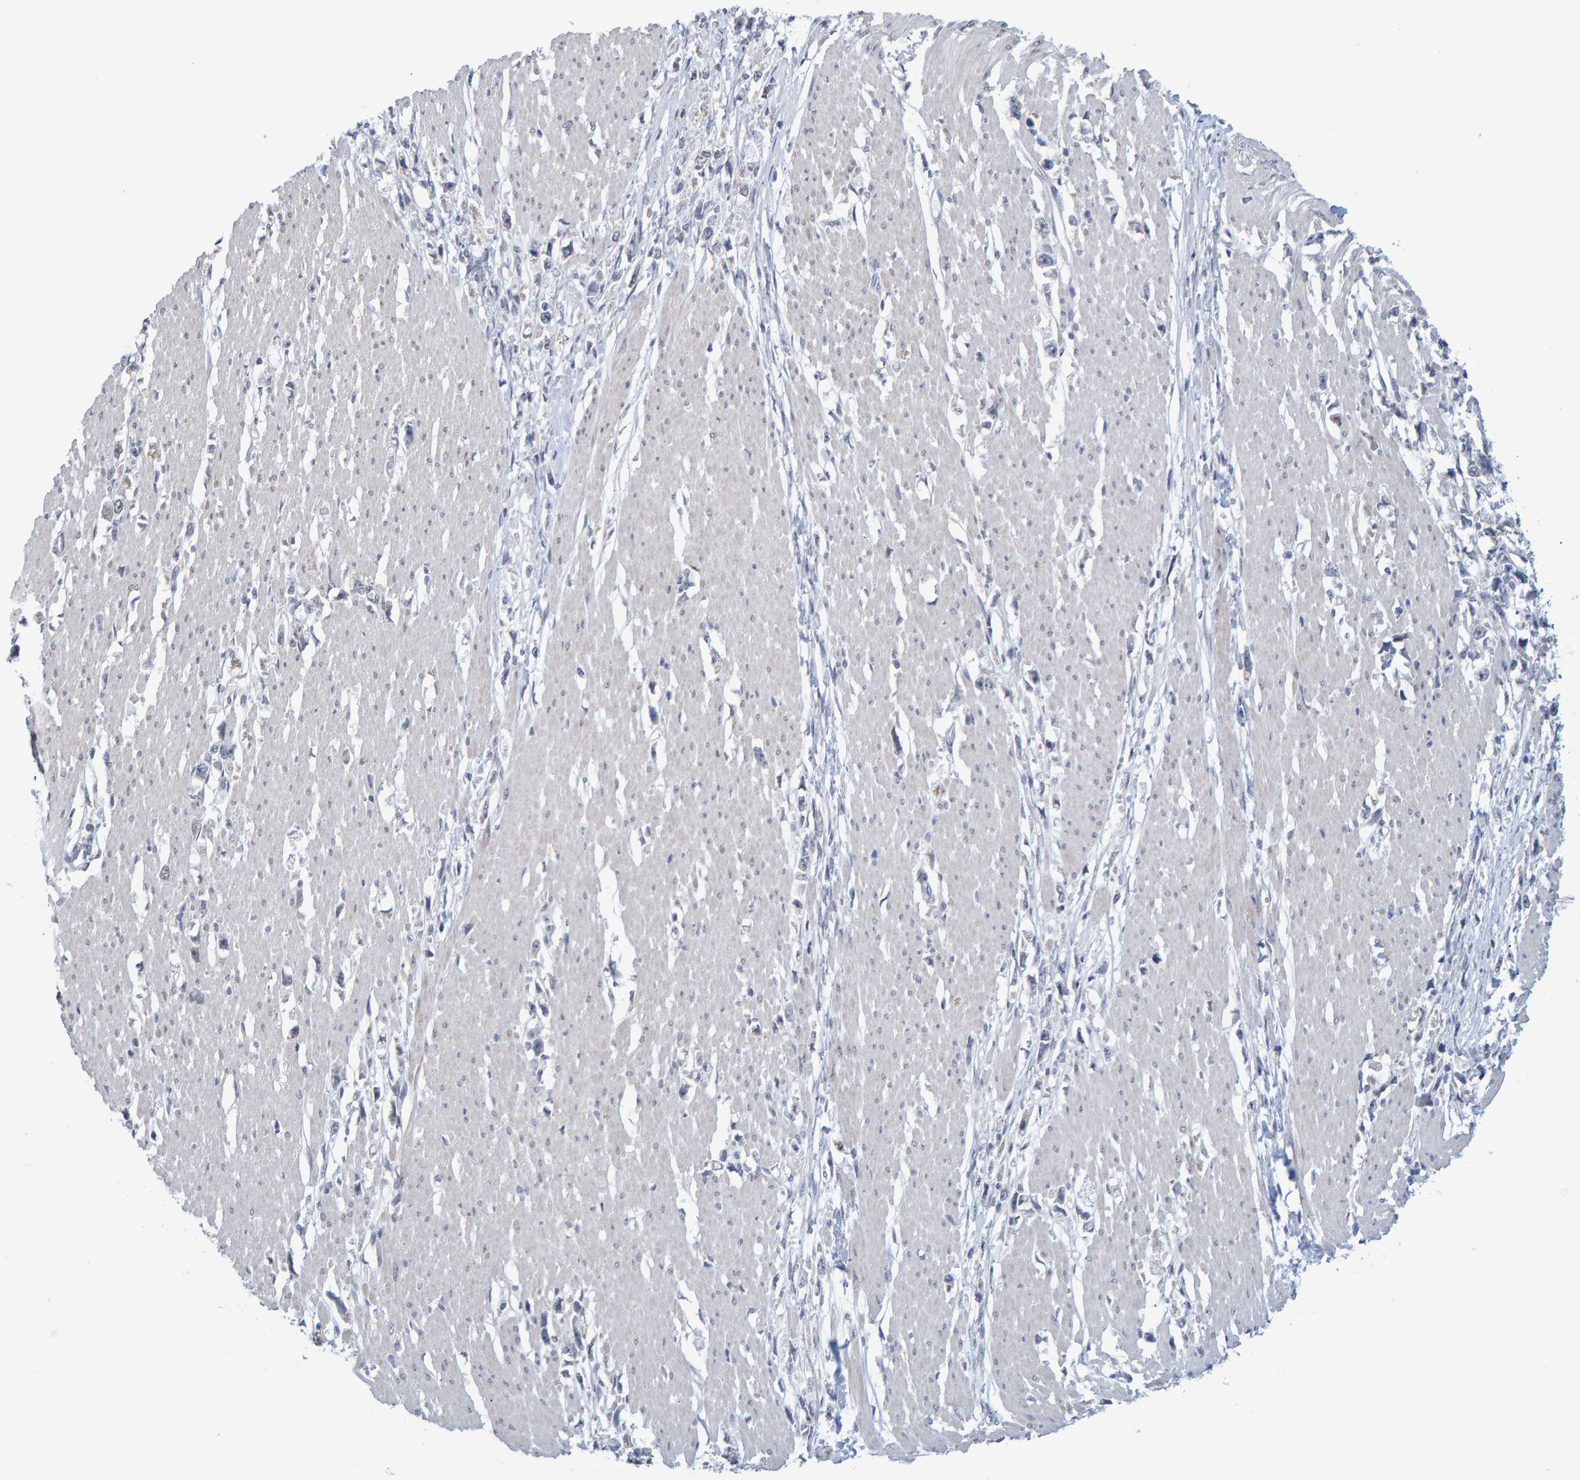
{"staining": {"intensity": "negative", "quantity": "none", "location": "none"}, "tissue": "stomach cancer", "cell_type": "Tumor cells", "image_type": "cancer", "snomed": [{"axis": "morphology", "description": "Adenocarcinoma, NOS"}, {"axis": "topography", "description": "Stomach"}], "caption": "Tumor cells are negative for brown protein staining in stomach adenocarcinoma.", "gene": "USP43", "patient": {"sex": "female", "age": 59}}